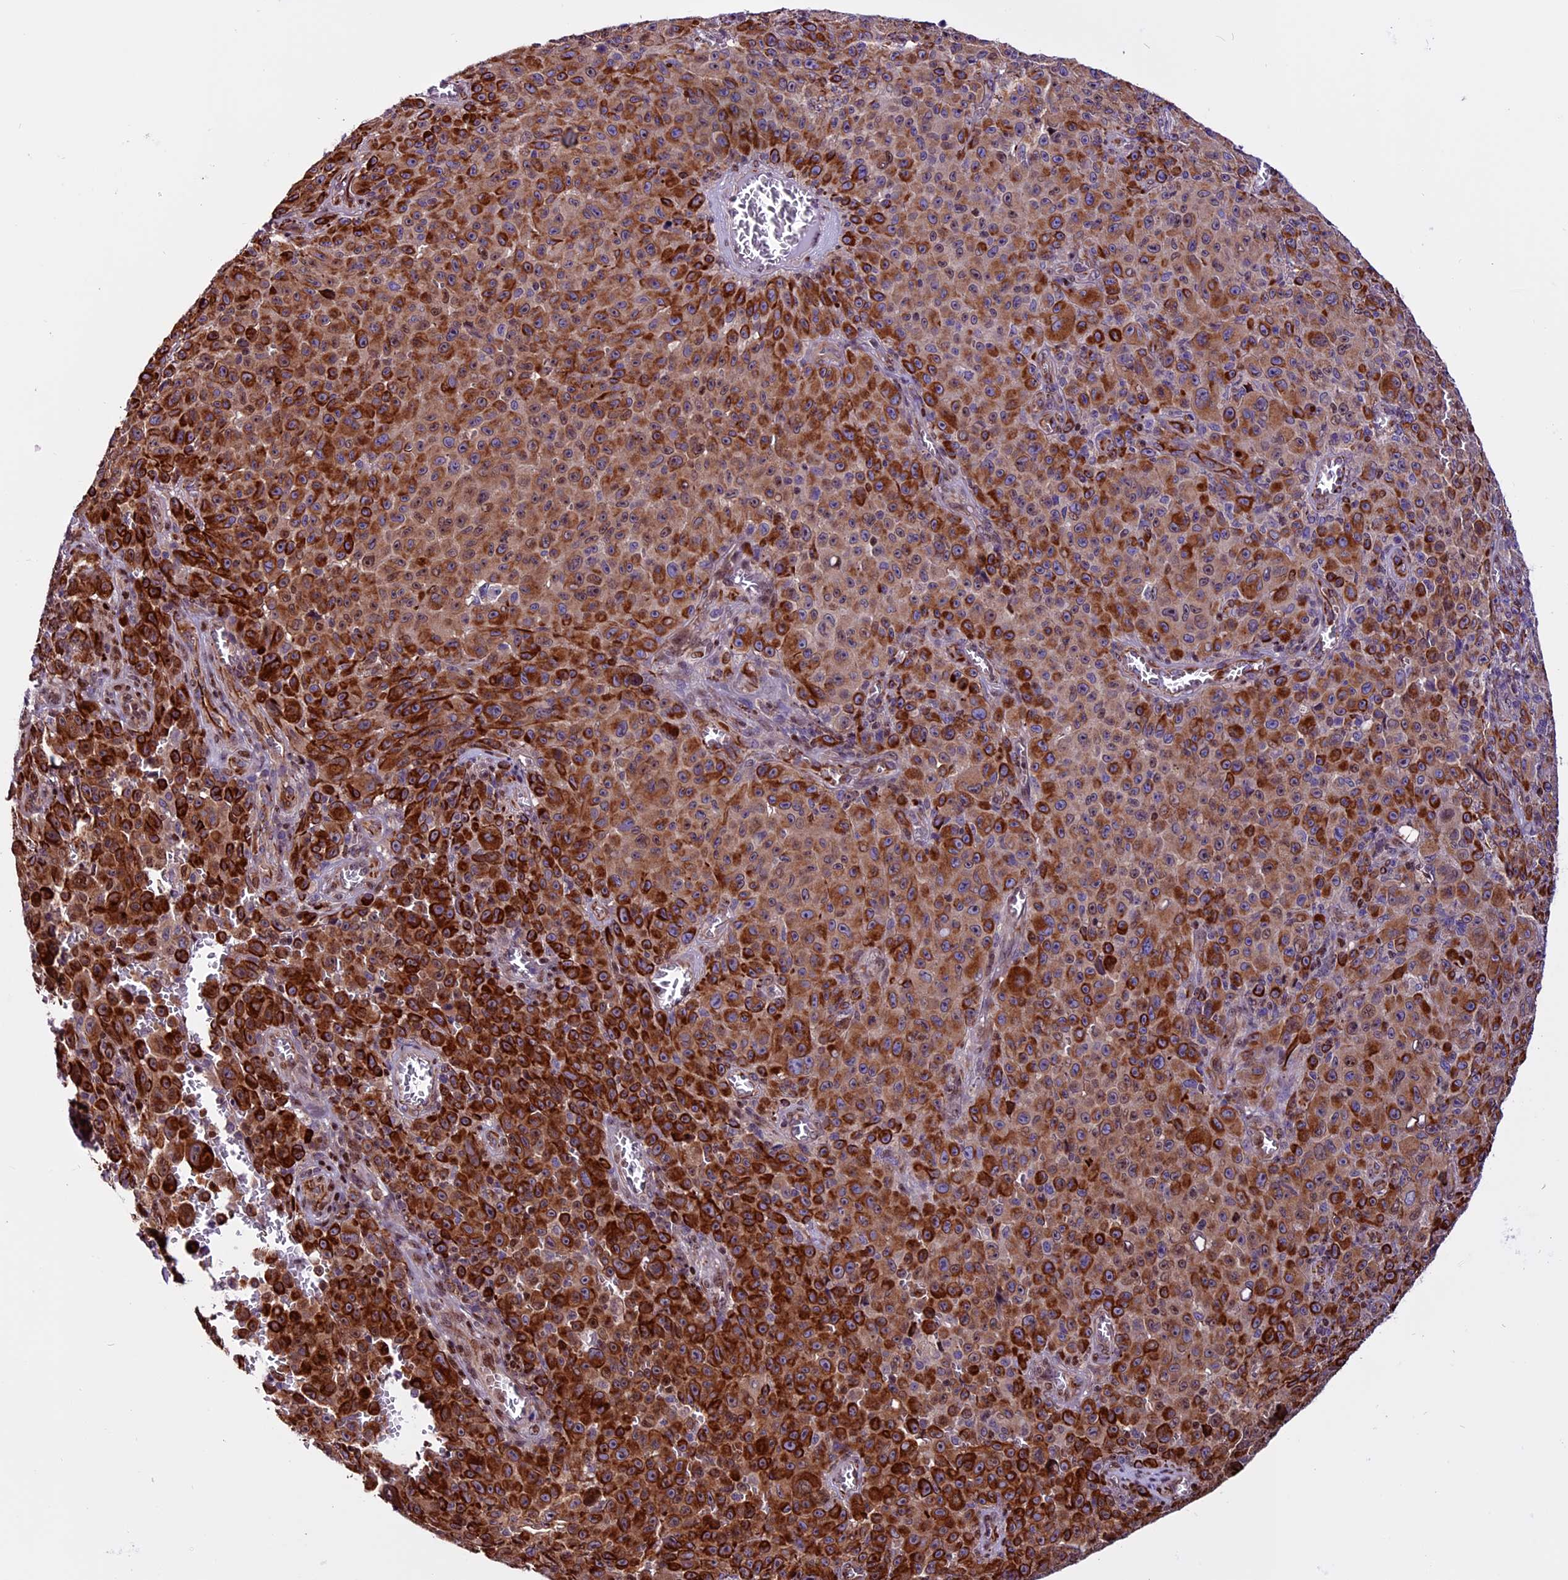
{"staining": {"intensity": "strong", "quantity": ">75%", "location": "cytoplasmic/membranous,nuclear"}, "tissue": "melanoma", "cell_type": "Tumor cells", "image_type": "cancer", "snomed": [{"axis": "morphology", "description": "Malignant melanoma, NOS"}, {"axis": "topography", "description": "Skin"}], "caption": "DAB (3,3'-diaminobenzidine) immunohistochemical staining of human melanoma exhibits strong cytoplasmic/membranous and nuclear protein positivity in about >75% of tumor cells.", "gene": "RINL", "patient": {"sex": "female", "age": 82}}